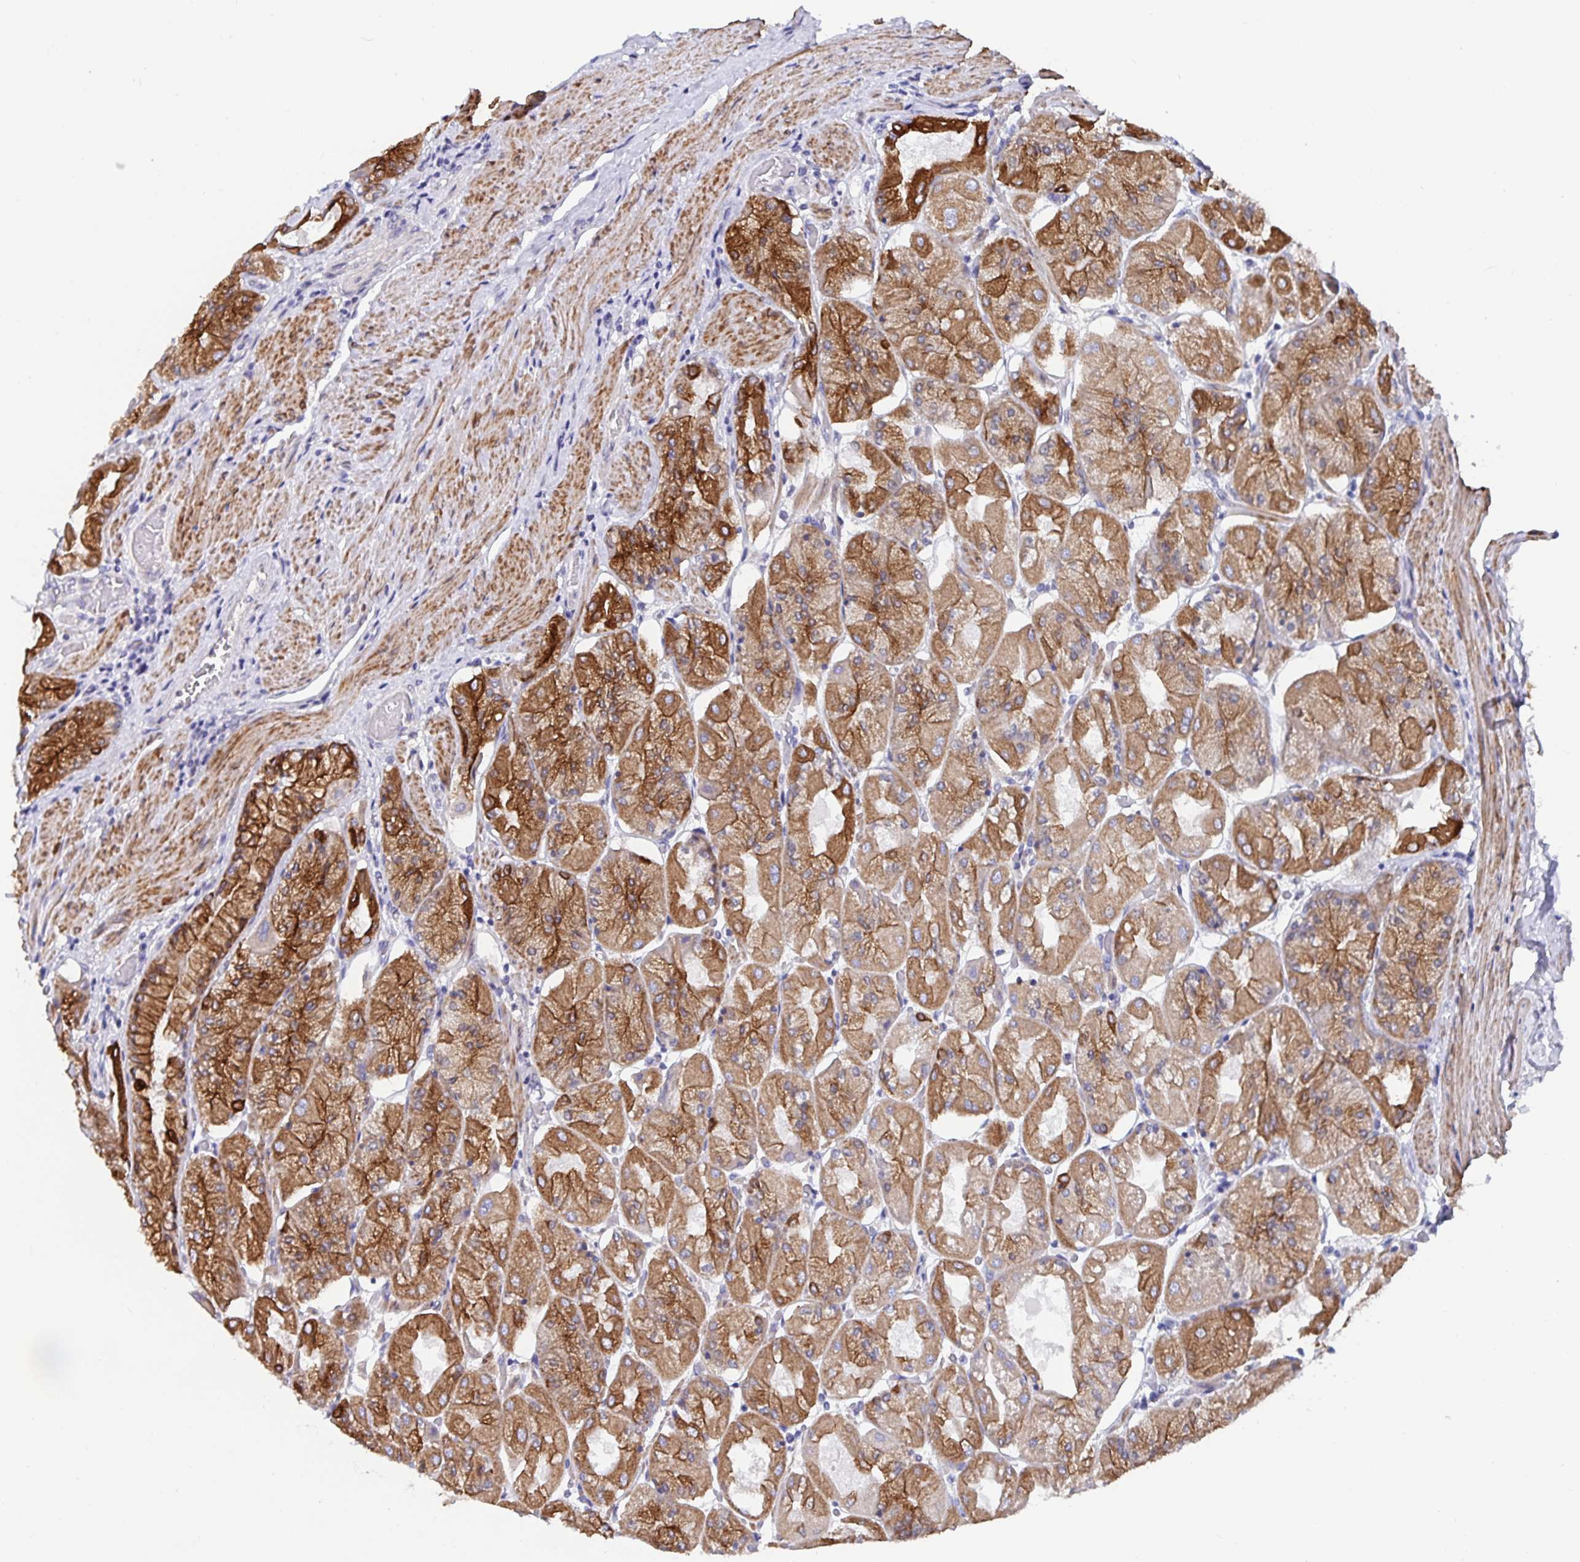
{"staining": {"intensity": "strong", "quantity": "25%-75%", "location": "cytoplasmic/membranous"}, "tissue": "stomach", "cell_type": "Glandular cells", "image_type": "normal", "snomed": [{"axis": "morphology", "description": "Normal tissue, NOS"}, {"axis": "topography", "description": "Stomach"}], "caption": "Unremarkable stomach reveals strong cytoplasmic/membranous expression in approximately 25%-75% of glandular cells (DAB (3,3'-diaminobenzidine) IHC with brightfield microscopy, high magnification)..", "gene": "ZIK1", "patient": {"sex": "female", "age": 61}}